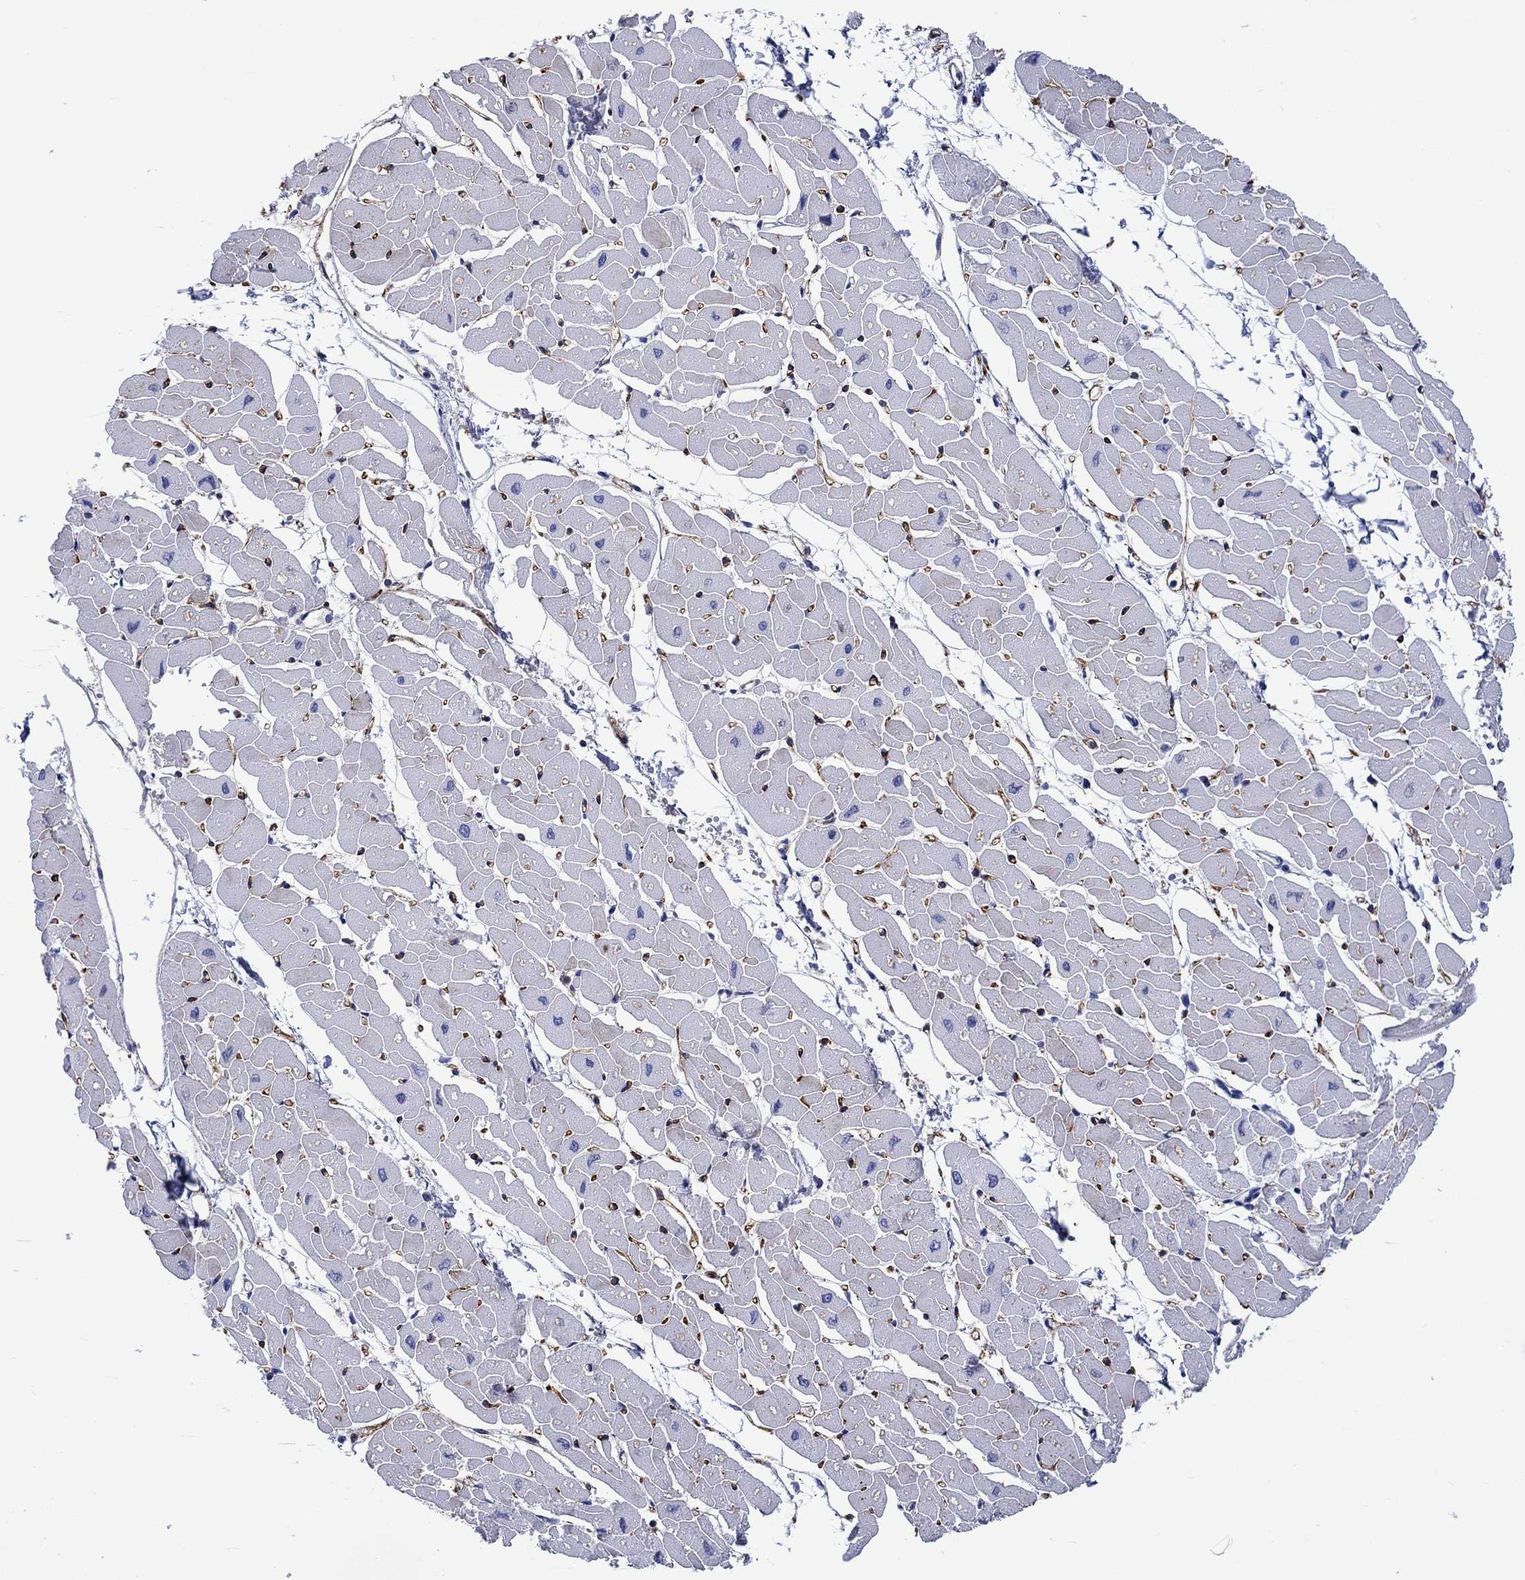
{"staining": {"intensity": "negative", "quantity": "none", "location": "none"}, "tissue": "heart muscle", "cell_type": "Cardiomyocytes", "image_type": "normal", "snomed": [{"axis": "morphology", "description": "Normal tissue, NOS"}, {"axis": "topography", "description": "Heart"}], "caption": "Cardiomyocytes are negative for brown protein staining in unremarkable heart muscle. (Brightfield microscopy of DAB IHC at high magnification).", "gene": "CACNG3", "patient": {"sex": "male", "age": 57}}